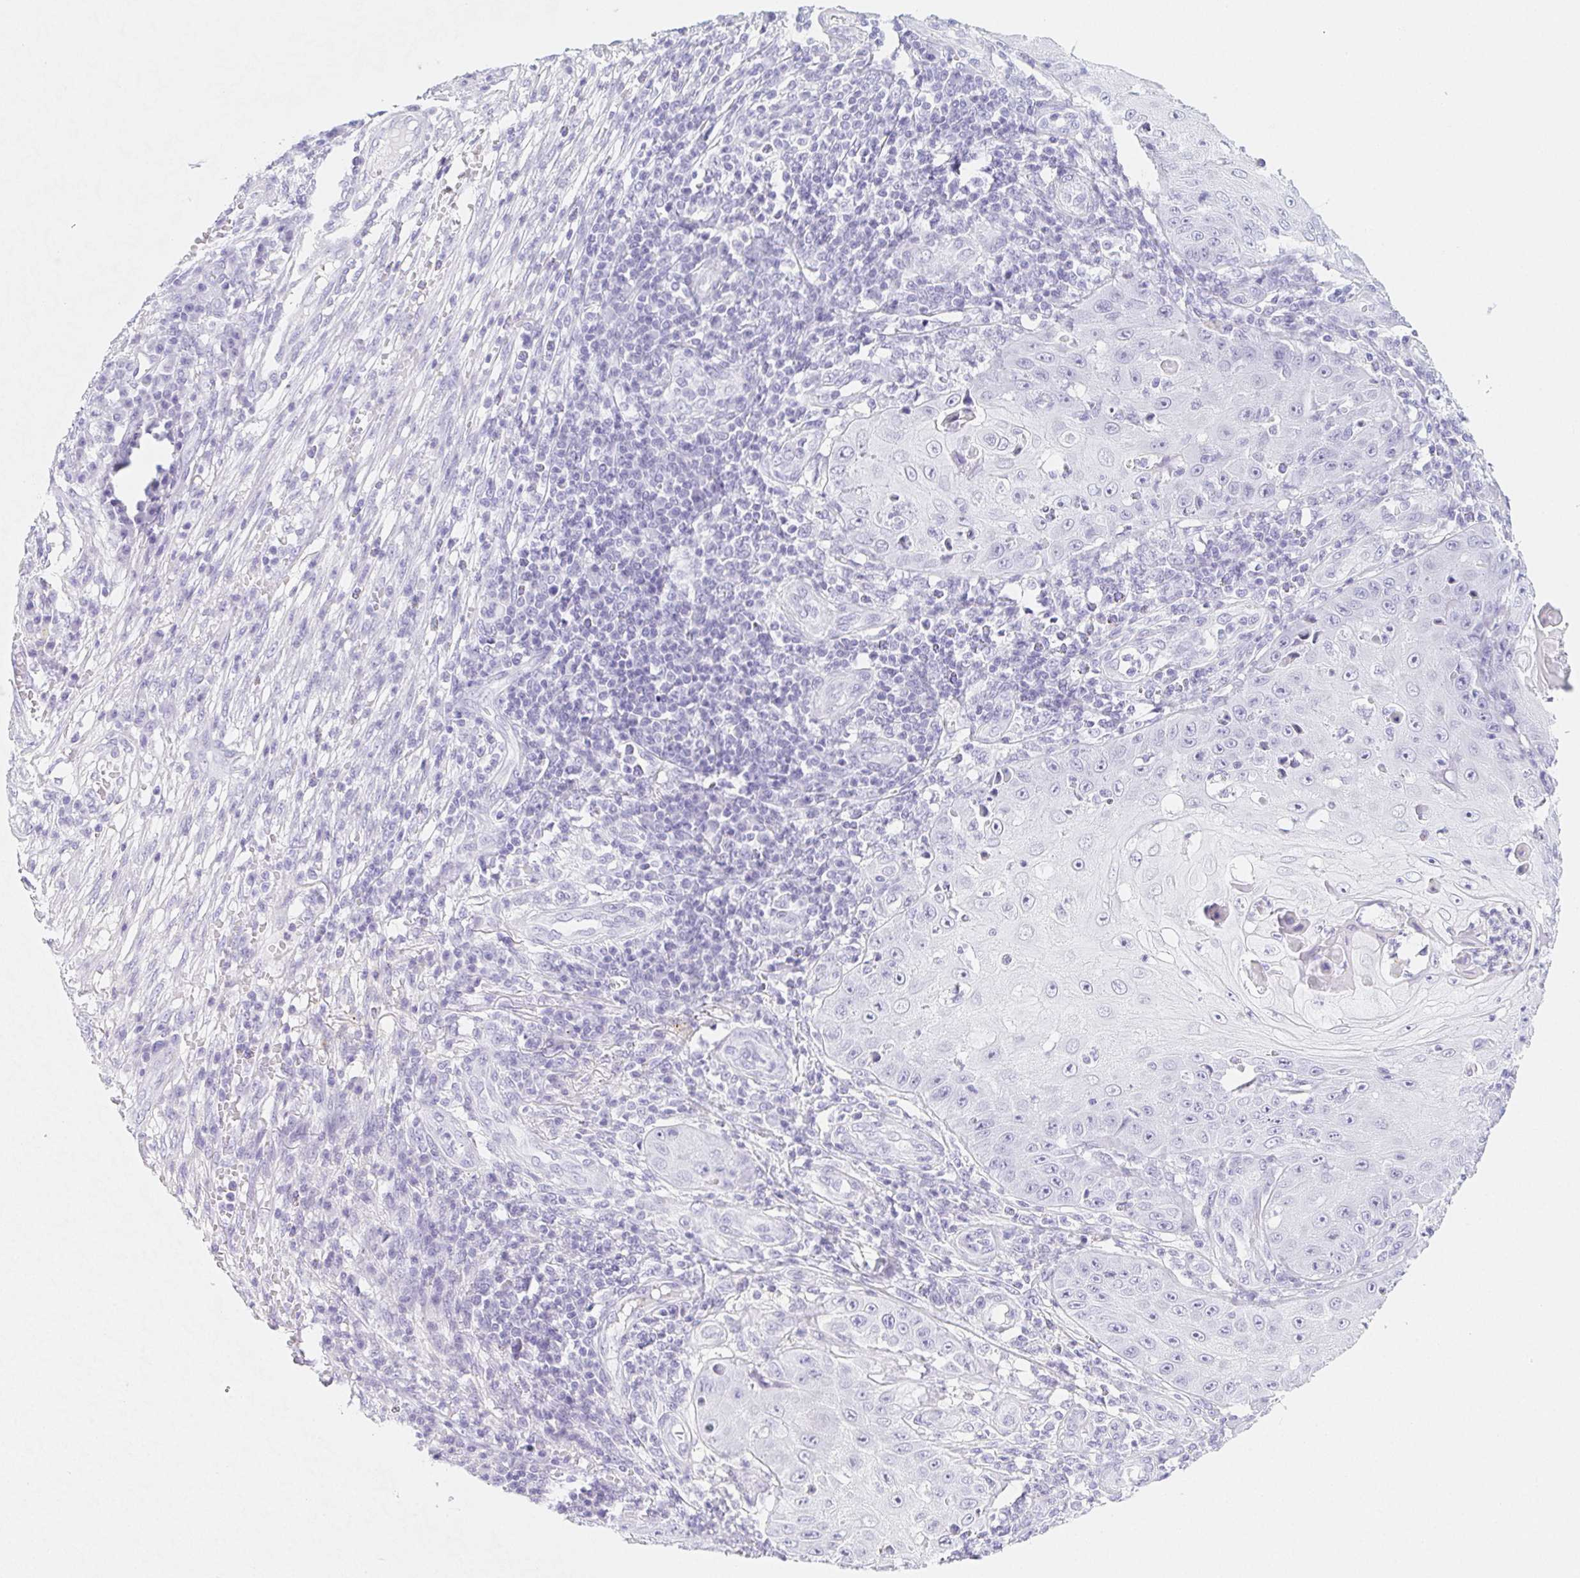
{"staining": {"intensity": "negative", "quantity": "none", "location": "none"}, "tissue": "skin cancer", "cell_type": "Tumor cells", "image_type": "cancer", "snomed": [{"axis": "morphology", "description": "Squamous cell carcinoma, NOS"}, {"axis": "topography", "description": "Skin"}], "caption": "Immunohistochemistry (IHC) of skin squamous cell carcinoma shows no staining in tumor cells.", "gene": "ITIH2", "patient": {"sex": "male", "age": 70}}